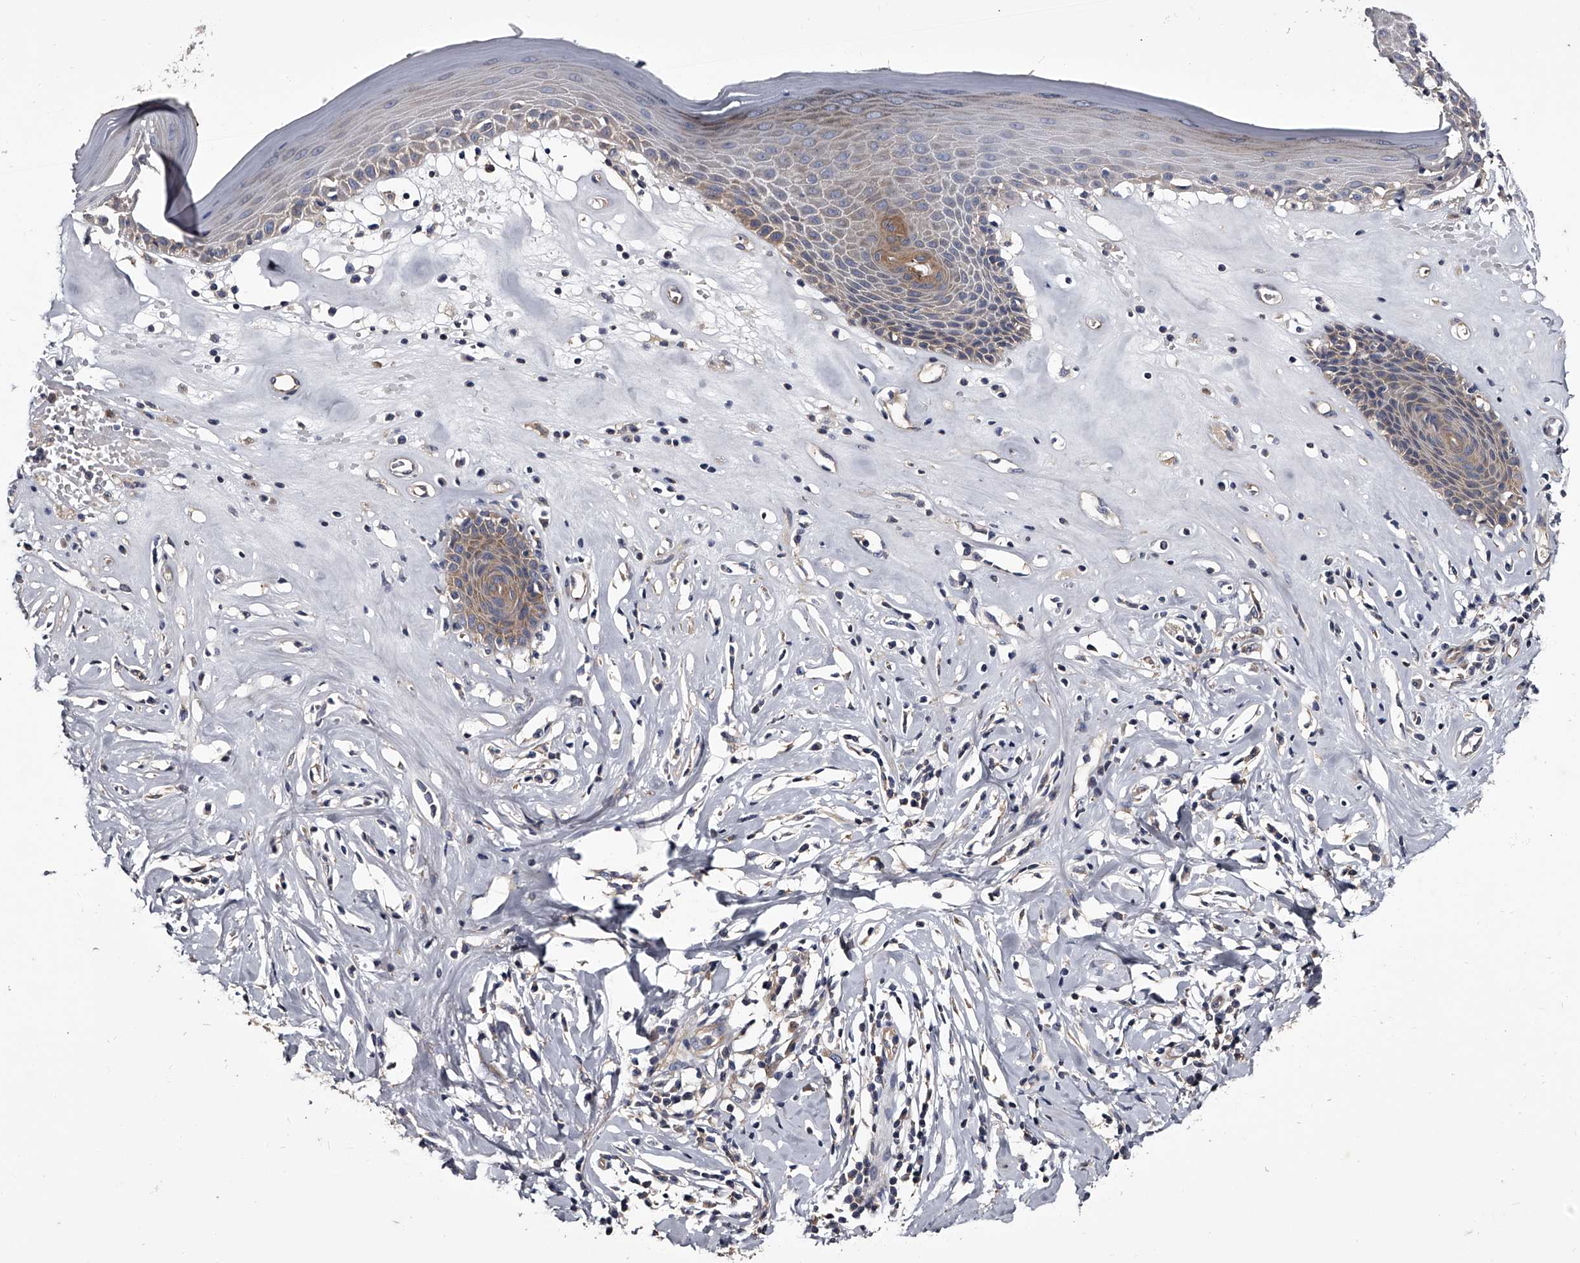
{"staining": {"intensity": "weak", "quantity": ">75%", "location": "cytoplasmic/membranous"}, "tissue": "skin", "cell_type": "Epidermal cells", "image_type": "normal", "snomed": [{"axis": "morphology", "description": "Normal tissue, NOS"}, {"axis": "morphology", "description": "Inflammation, NOS"}, {"axis": "topography", "description": "Vulva"}], "caption": "About >75% of epidermal cells in unremarkable skin exhibit weak cytoplasmic/membranous protein staining as visualized by brown immunohistochemical staining.", "gene": "GAPVD1", "patient": {"sex": "female", "age": 84}}